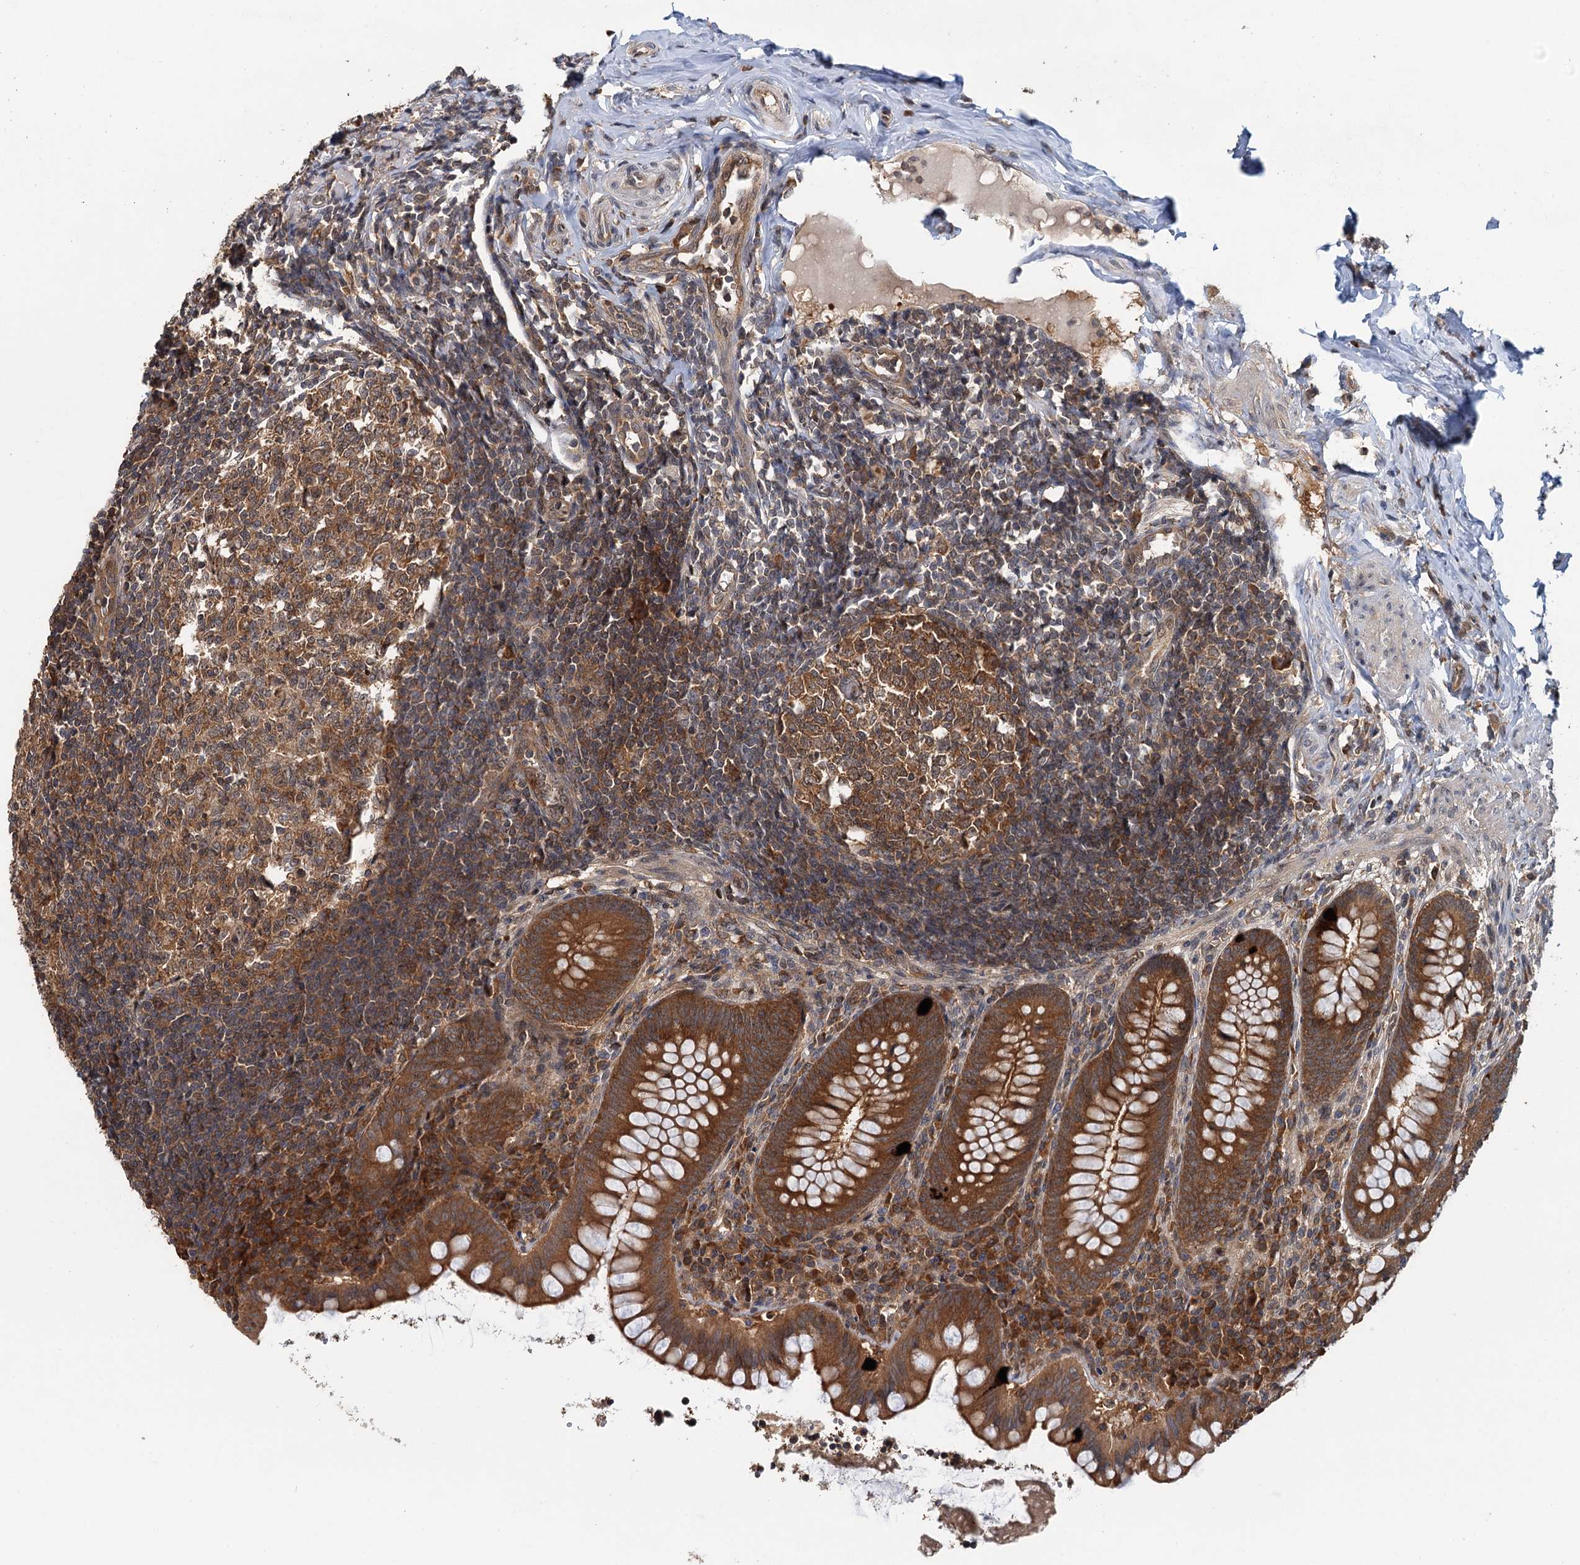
{"staining": {"intensity": "strong", "quantity": ">75%", "location": "cytoplasmic/membranous"}, "tissue": "appendix", "cell_type": "Glandular cells", "image_type": "normal", "snomed": [{"axis": "morphology", "description": "Normal tissue, NOS"}, {"axis": "topography", "description": "Appendix"}], "caption": "This is a micrograph of IHC staining of benign appendix, which shows strong staining in the cytoplasmic/membranous of glandular cells.", "gene": "KANSL2", "patient": {"sex": "female", "age": 33}}